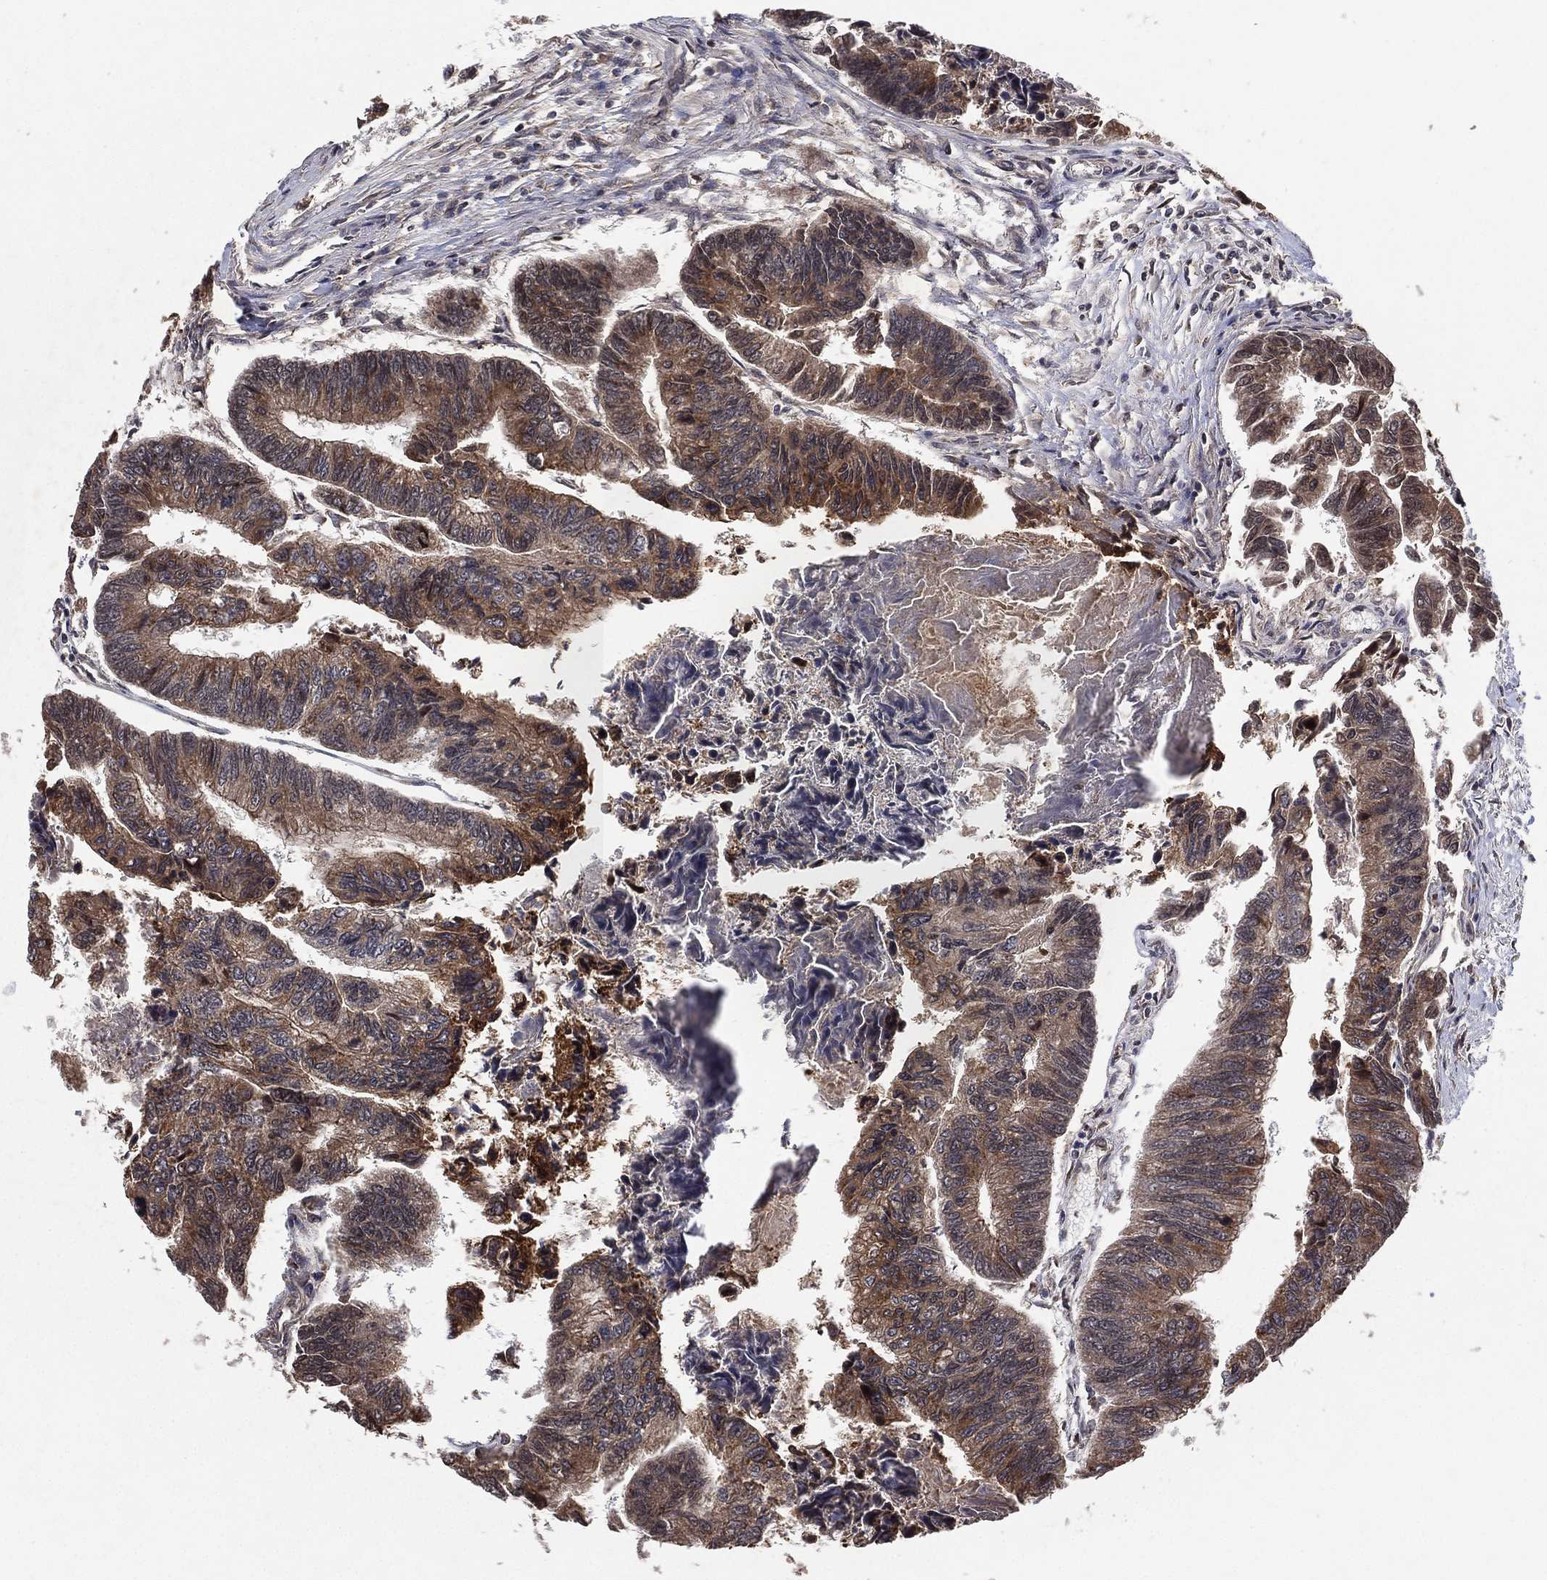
{"staining": {"intensity": "moderate", "quantity": "25%-75%", "location": "cytoplasmic/membranous"}, "tissue": "colorectal cancer", "cell_type": "Tumor cells", "image_type": "cancer", "snomed": [{"axis": "morphology", "description": "Adenocarcinoma, NOS"}, {"axis": "topography", "description": "Colon"}], "caption": "Human colorectal adenocarcinoma stained for a protein (brown) reveals moderate cytoplasmic/membranous positive positivity in approximately 25%-75% of tumor cells.", "gene": "ATG4B", "patient": {"sex": "female", "age": 65}}